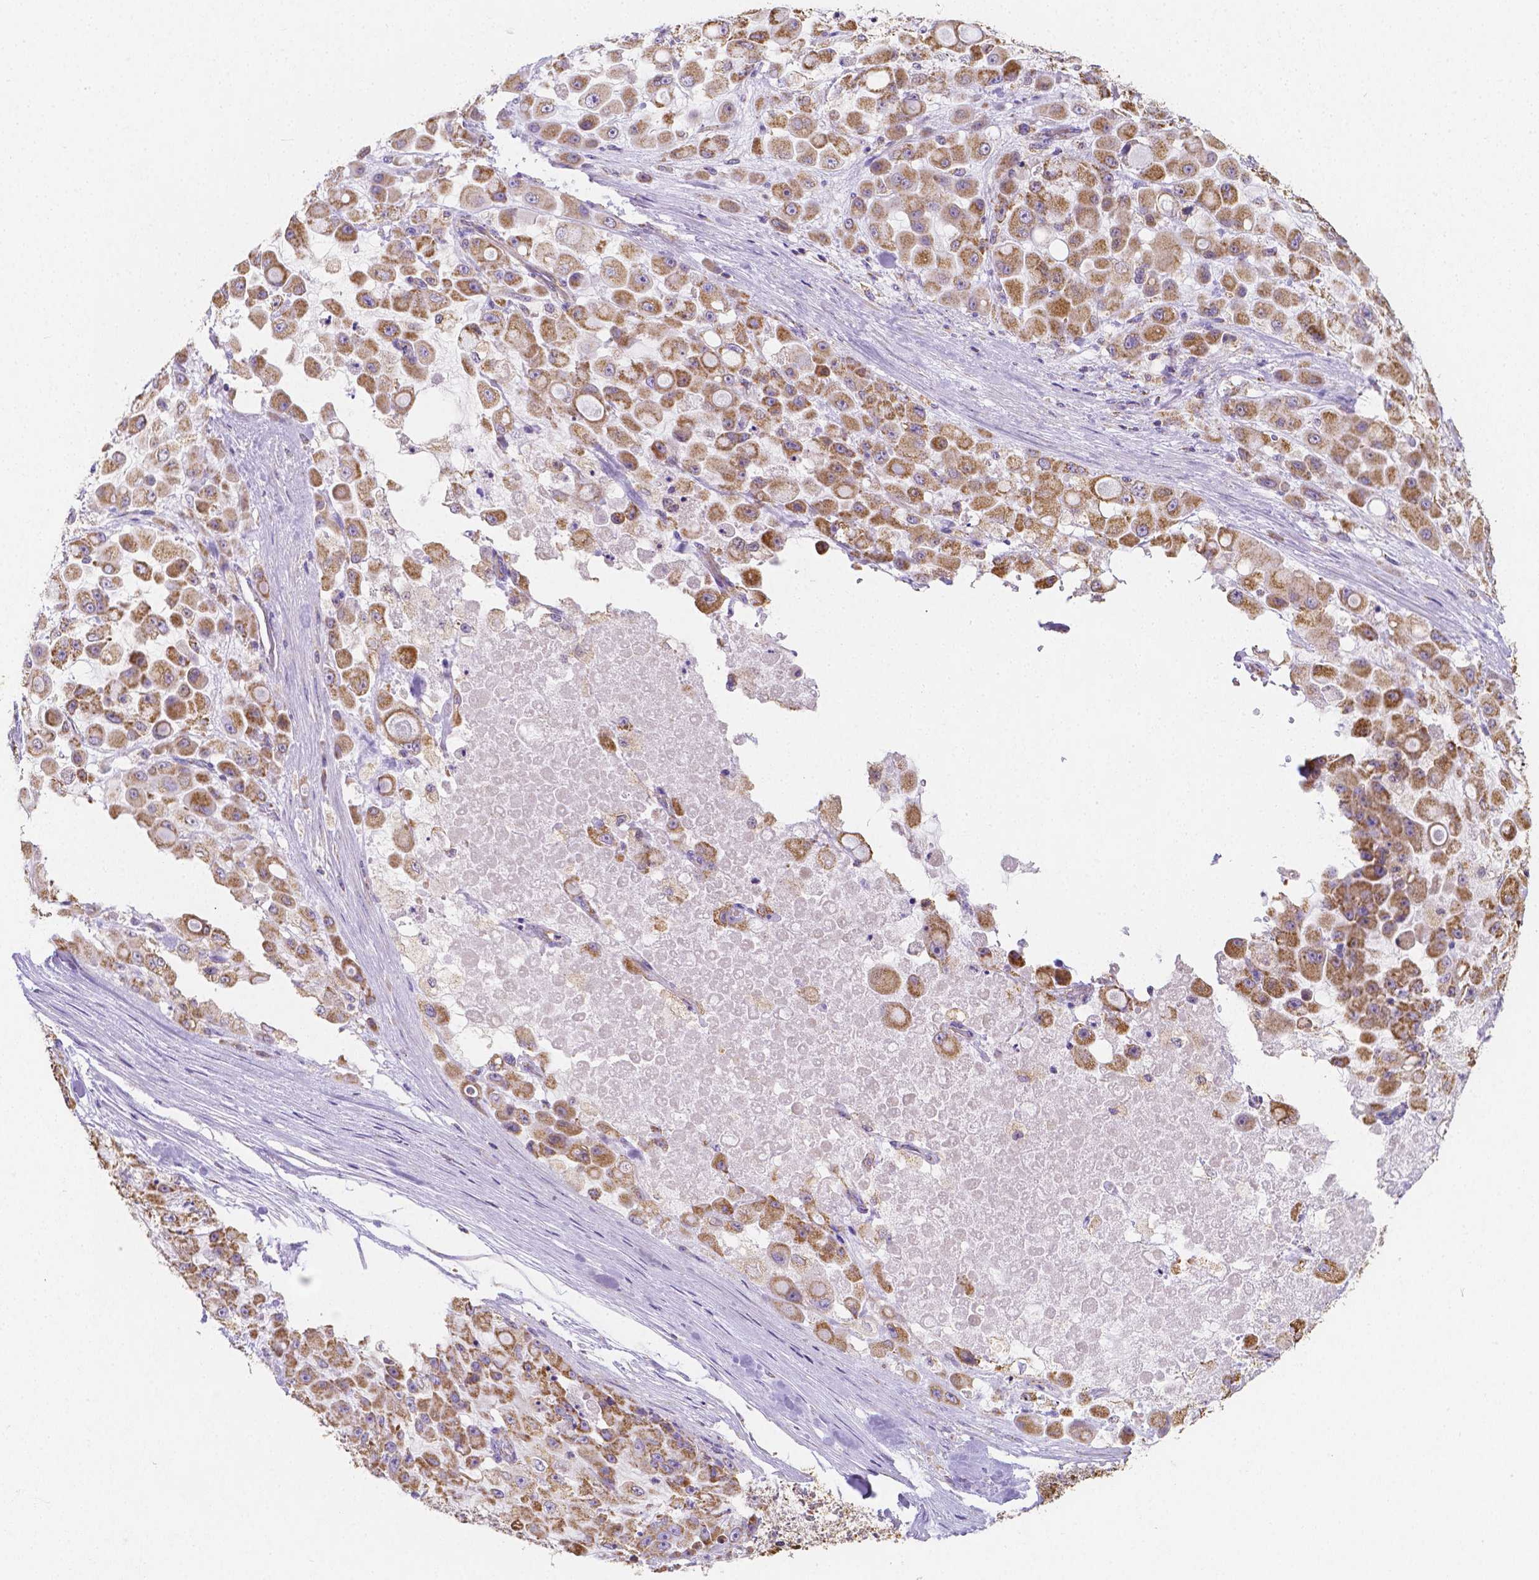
{"staining": {"intensity": "moderate", "quantity": ">75%", "location": "cytoplasmic/membranous"}, "tissue": "stomach cancer", "cell_type": "Tumor cells", "image_type": "cancer", "snomed": [{"axis": "morphology", "description": "Adenocarcinoma, NOS"}, {"axis": "topography", "description": "Stomach"}], "caption": "This micrograph exhibits immunohistochemistry (IHC) staining of adenocarcinoma (stomach), with medium moderate cytoplasmic/membranous staining in approximately >75% of tumor cells.", "gene": "SGTB", "patient": {"sex": "female", "age": 76}}